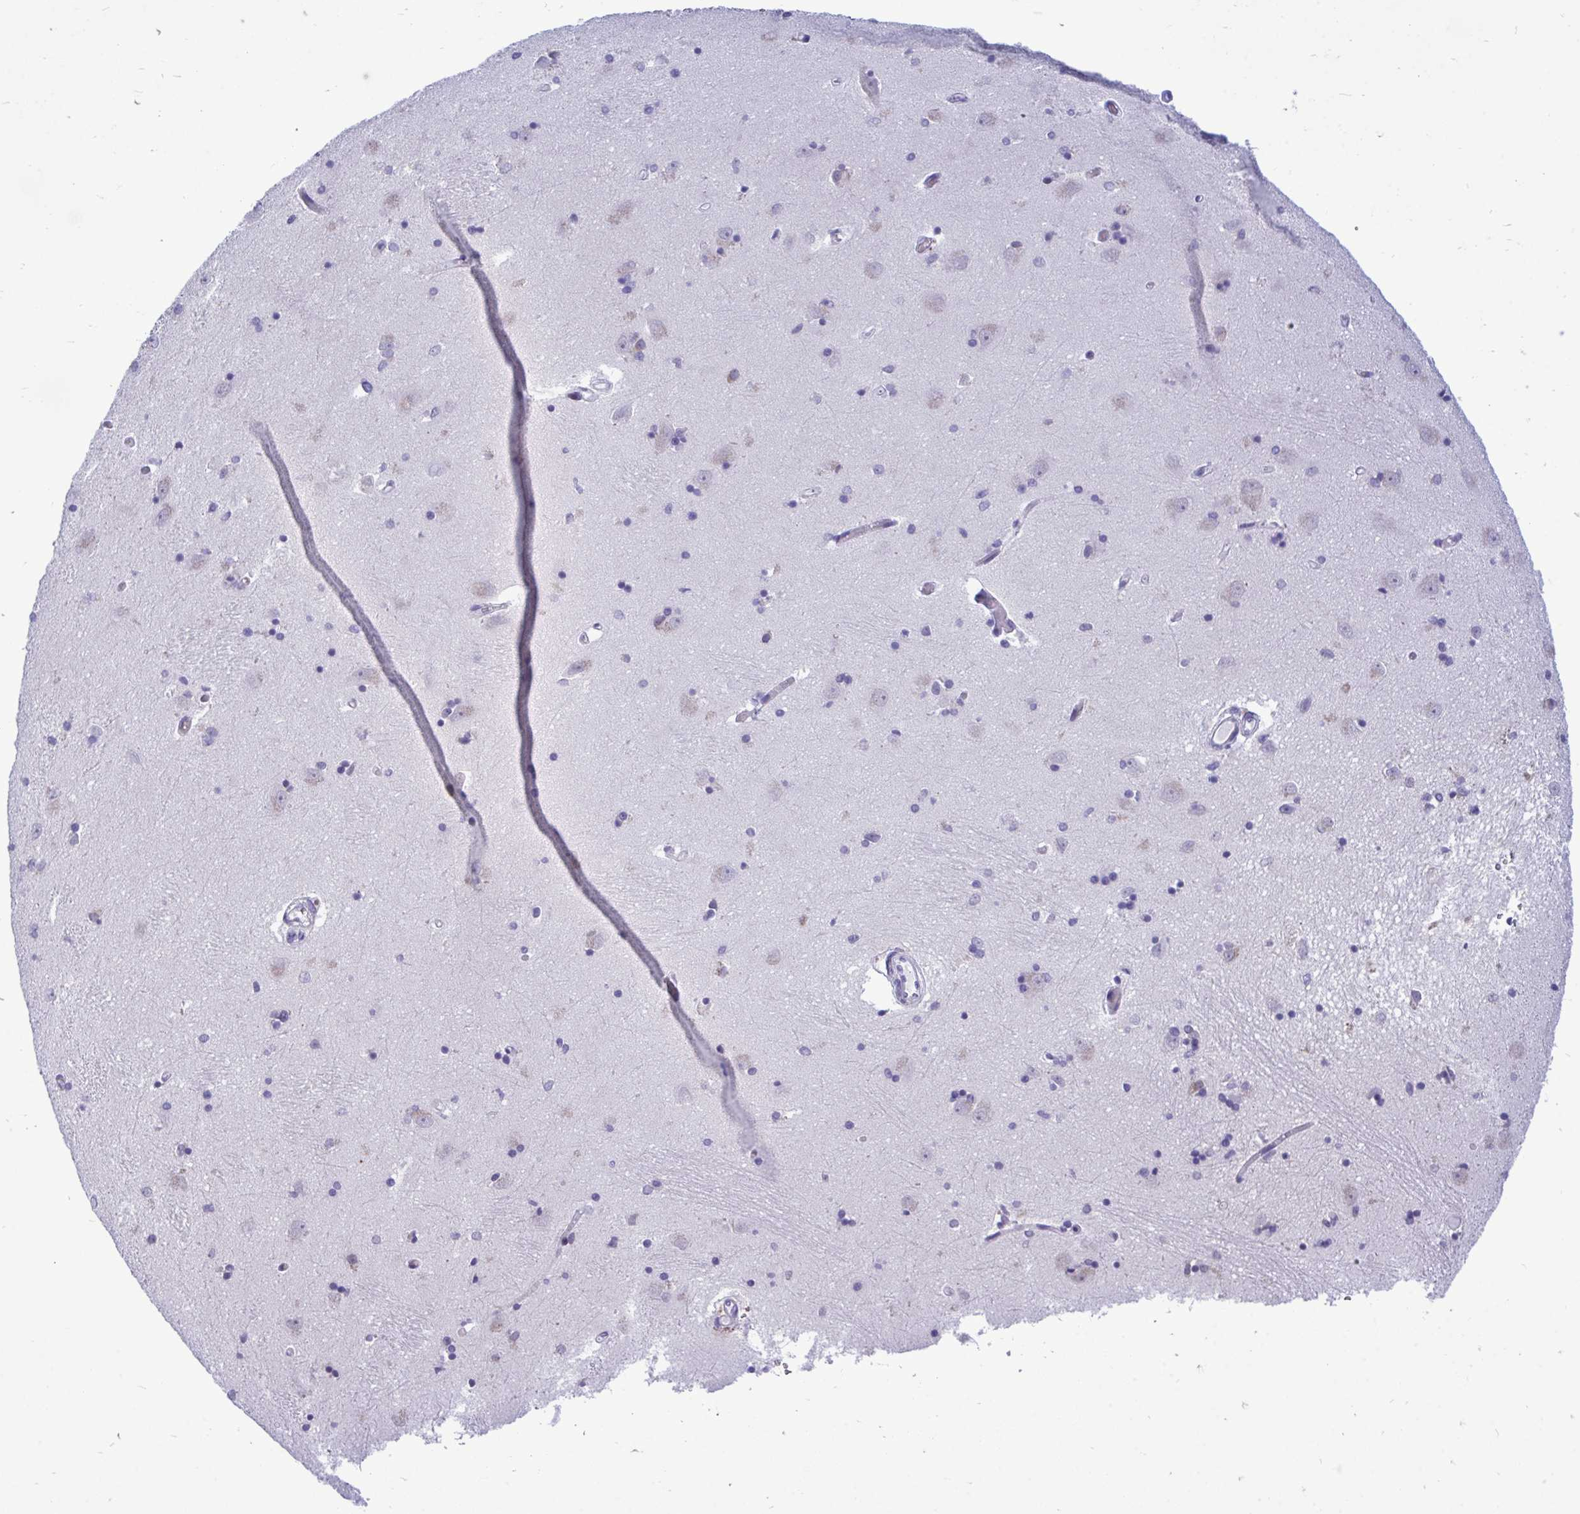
{"staining": {"intensity": "negative", "quantity": "none", "location": "none"}, "tissue": "caudate", "cell_type": "Glial cells", "image_type": "normal", "snomed": [{"axis": "morphology", "description": "Normal tissue, NOS"}, {"axis": "topography", "description": "Lateral ventricle wall"}, {"axis": "topography", "description": "Hippocampus"}], "caption": "Glial cells show no significant protein expression in benign caudate. (IHC, brightfield microscopy, high magnification).", "gene": "C1QL2", "patient": {"sex": "female", "age": 63}}